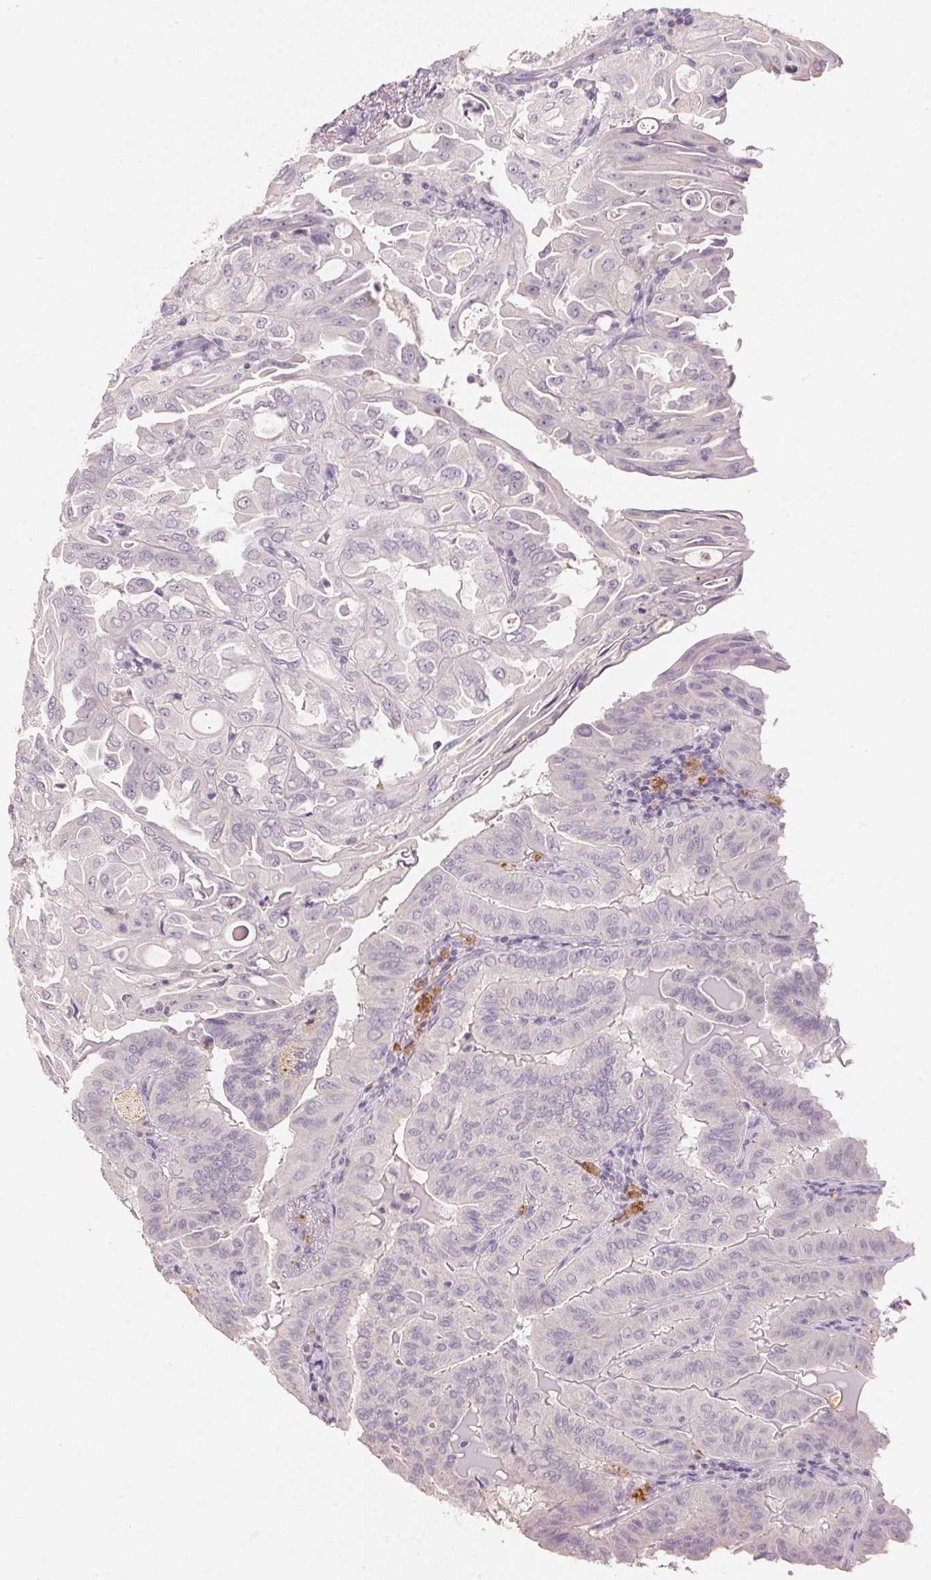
{"staining": {"intensity": "negative", "quantity": "none", "location": "none"}, "tissue": "thyroid cancer", "cell_type": "Tumor cells", "image_type": "cancer", "snomed": [{"axis": "morphology", "description": "Papillary adenocarcinoma, NOS"}, {"axis": "topography", "description": "Thyroid gland"}], "caption": "A high-resolution micrograph shows immunohistochemistry staining of thyroid papillary adenocarcinoma, which displays no significant positivity in tumor cells.", "gene": "CXCL5", "patient": {"sex": "female", "age": 68}}